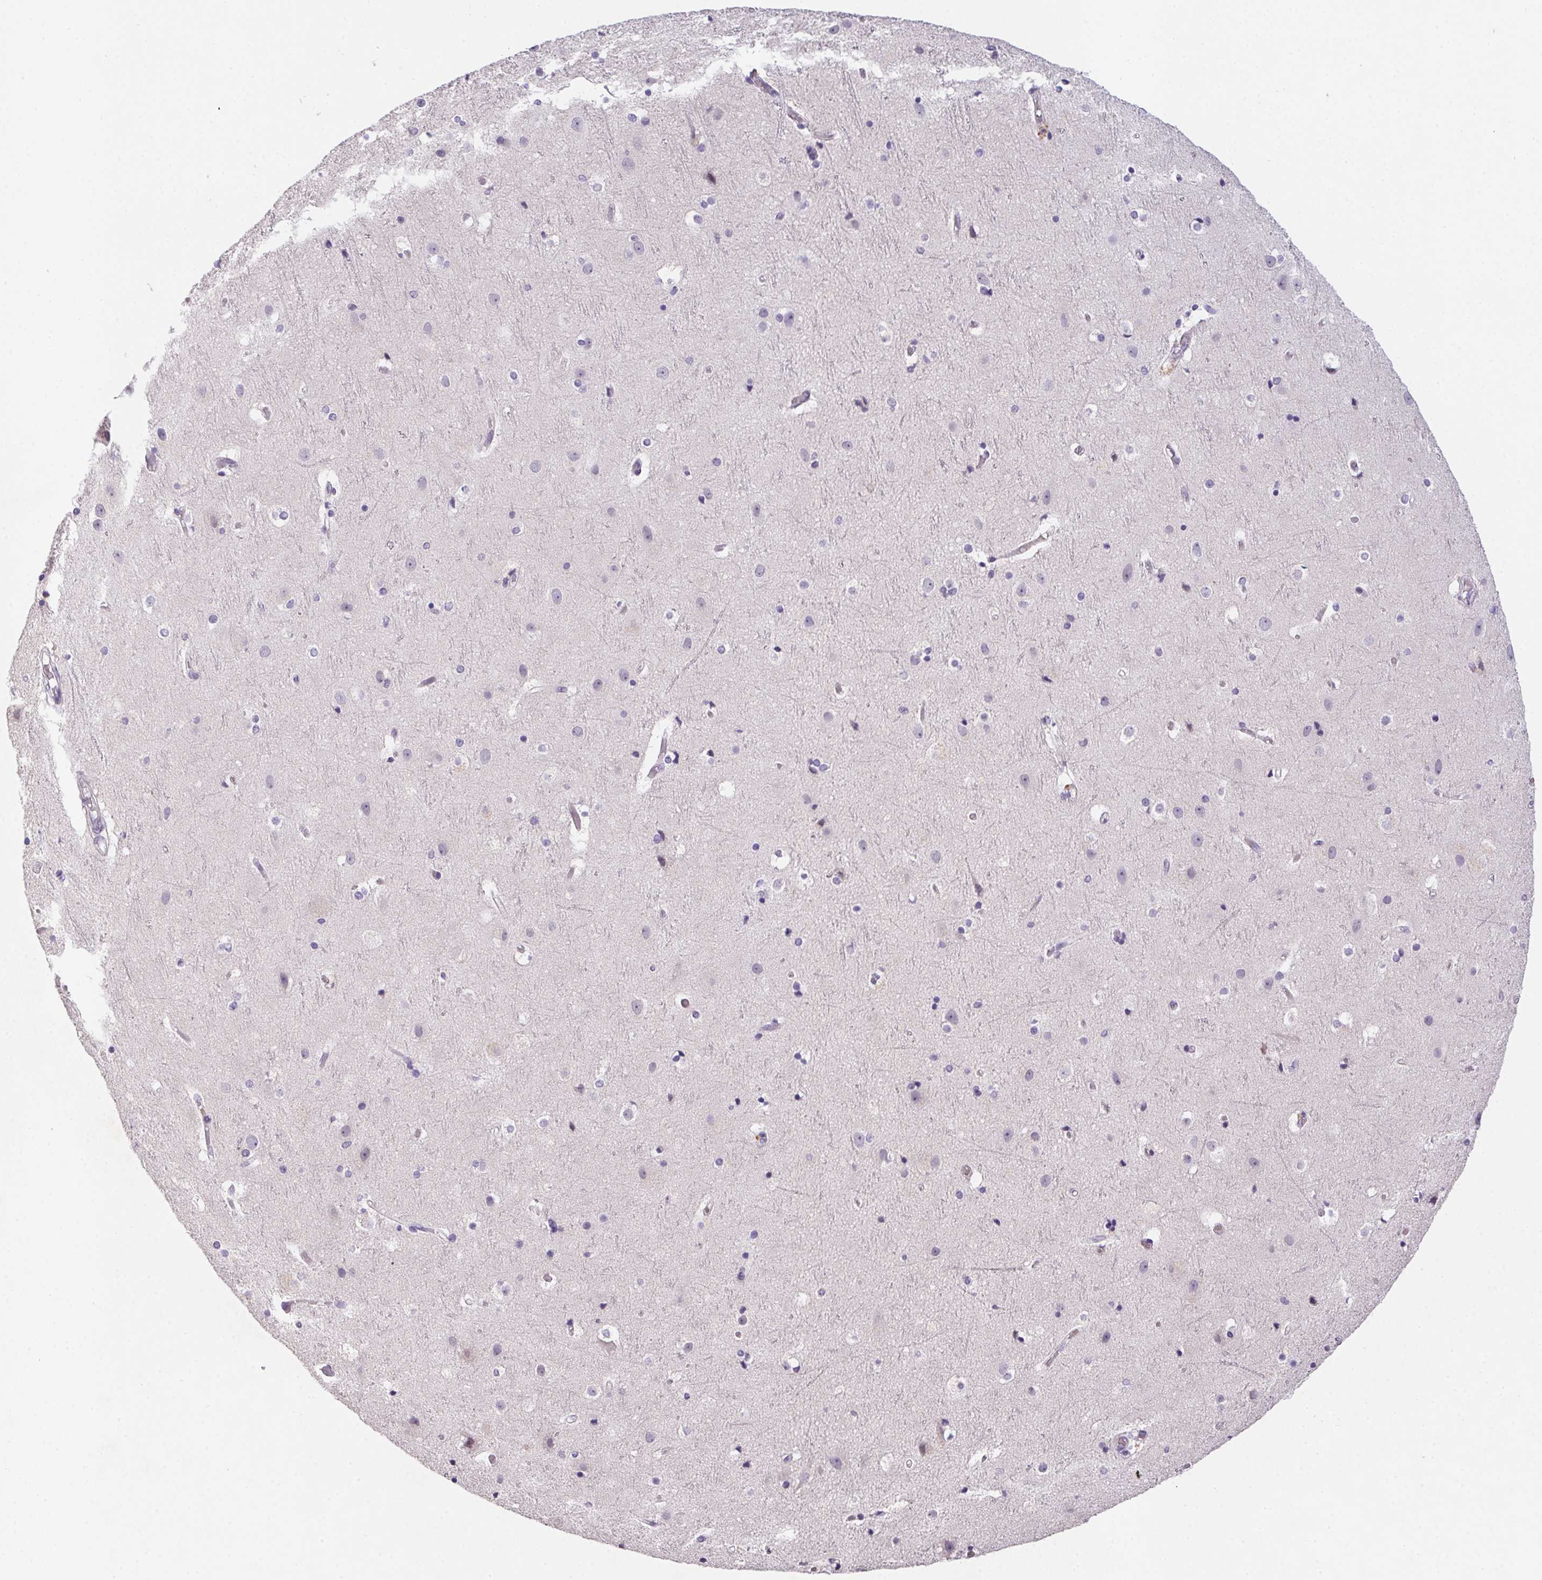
{"staining": {"intensity": "negative", "quantity": "none", "location": "none"}, "tissue": "cerebral cortex", "cell_type": "Endothelial cells", "image_type": "normal", "snomed": [{"axis": "morphology", "description": "Normal tissue, NOS"}, {"axis": "topography", "description": "Cerebral cortex"}], "caption": "DAB immunohistochemical staining of unremarkable human cerebral cortex exhibits no significant expression in endothelial cells.", "gene": "HELLS", "patient": {"sex": "female", "age": 52}}